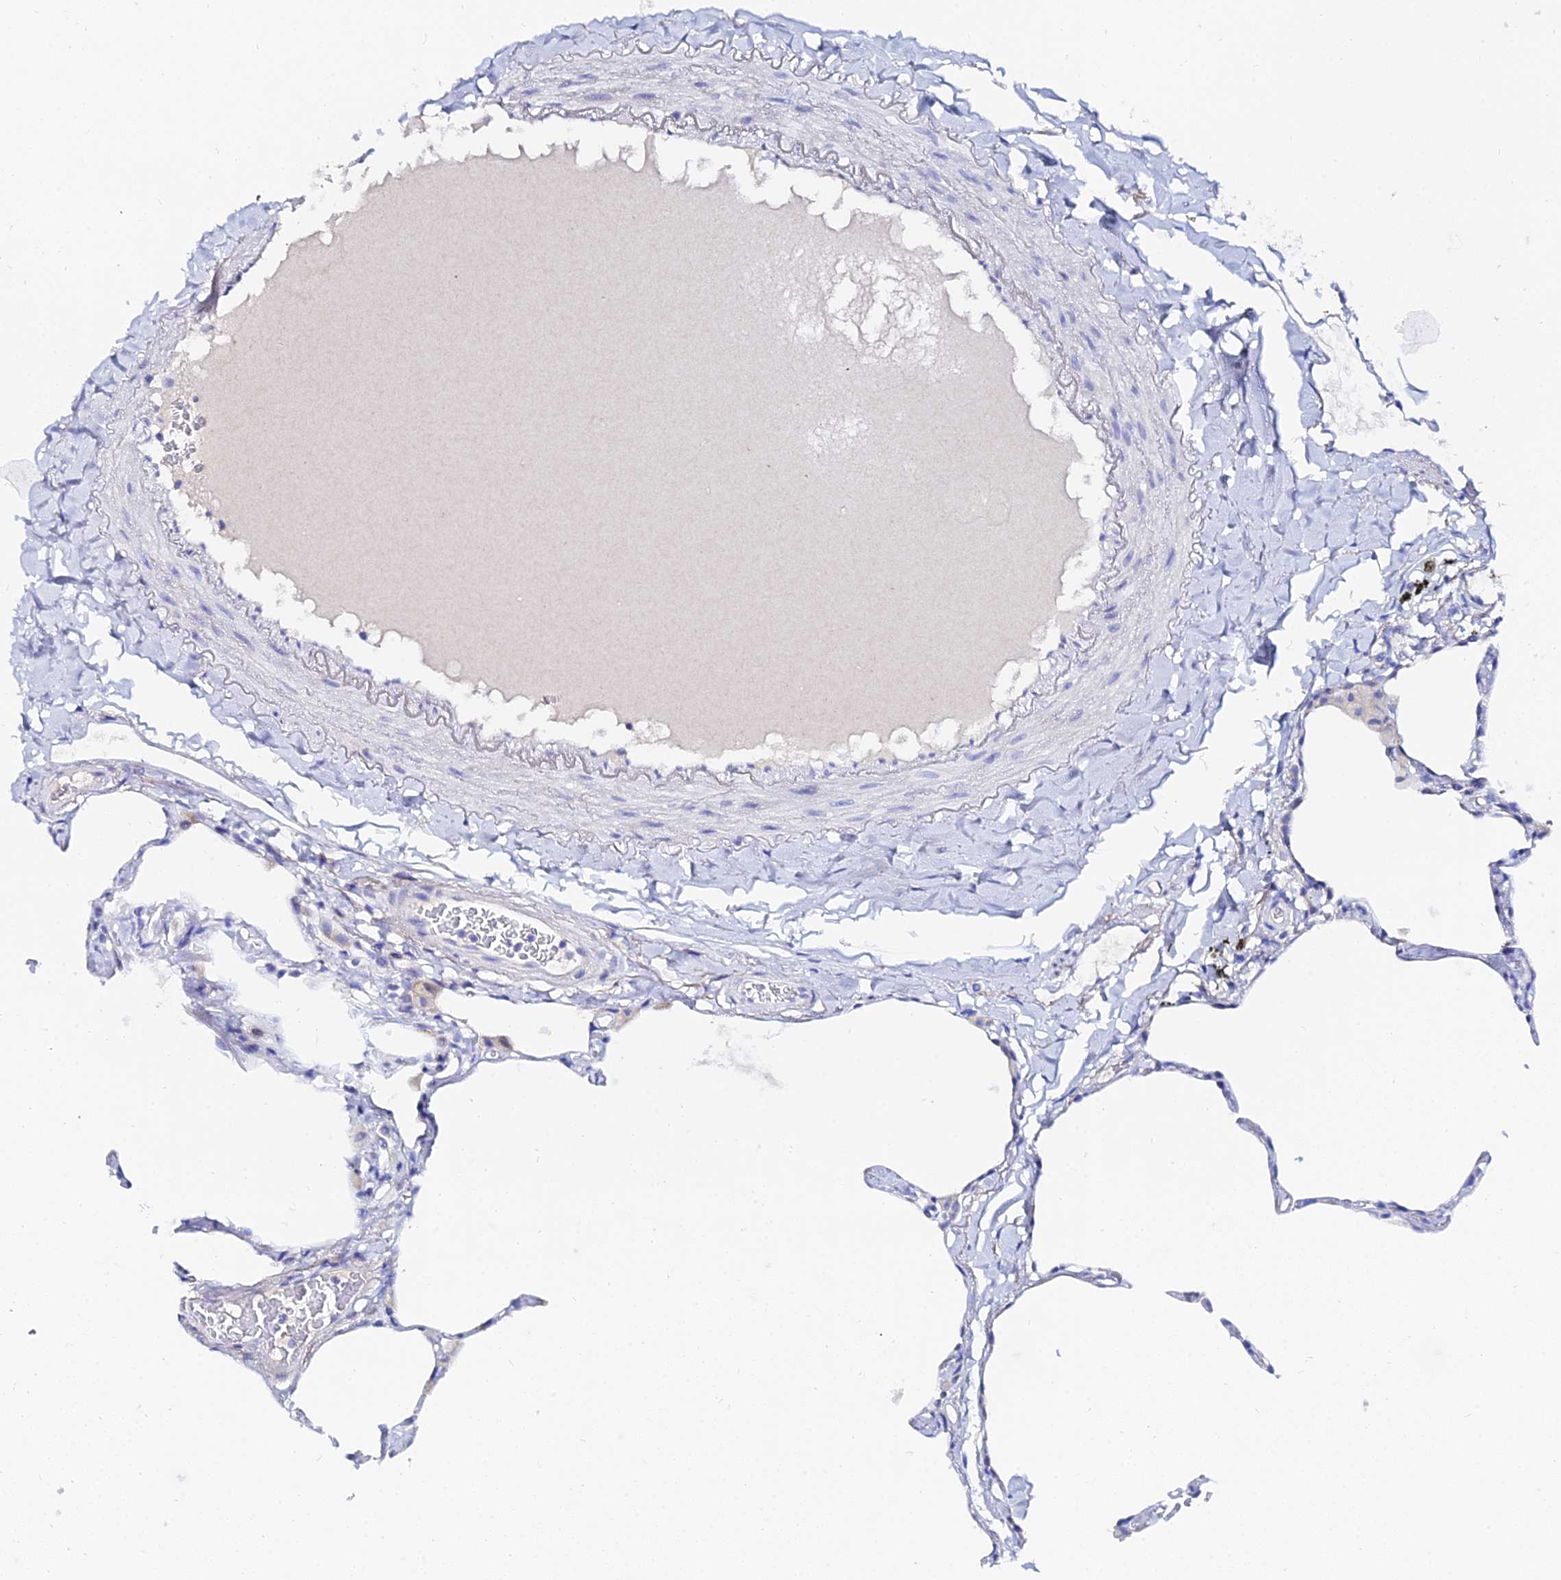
{"staining": {"intensity": "negative", "quantity": "none", "location": "none"}, "tissue": "lung", "cell_type": "Alveolar cells", "image_type": "normal", "snomed": [{"axis": "morphology", "description": "Normal tissue, NOS"}, {"axis": "topography", "description": "Lung"}], "caption": "Alveolar cells show no significant expression in unremarkable lung.", "gene": "PTTG1", "patient": {"sex": "male", "age": 65}}